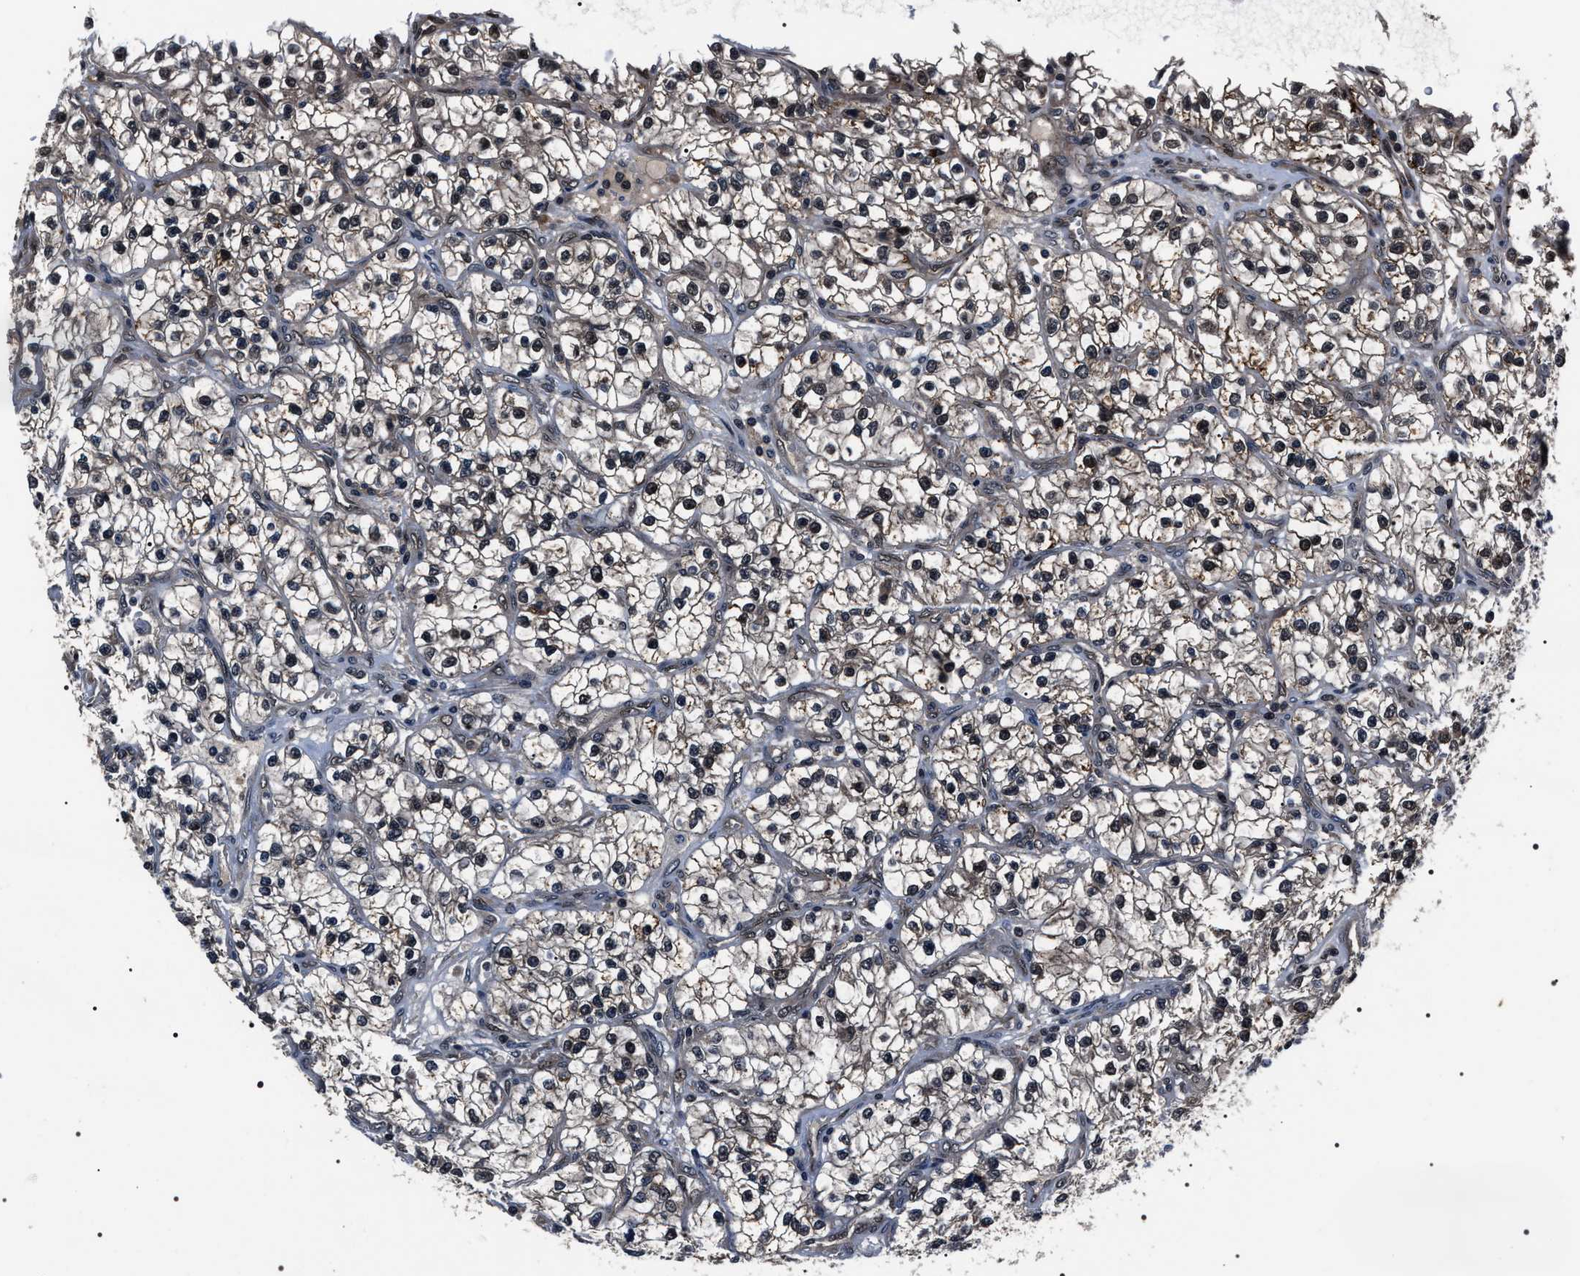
{"staining": {"intensity": "weak", "quantity": "<25%", "location": "nuclear"}, "tissue": "renal cancer", "cell_type": "Tumor cells", "image_type": "cancer", "snomed": [{"axis": "morphology", "description": "Adenocarcinoma, NOS"}, {"axis": "topography", "description": "Kidney"}], "caption": "Immunohistochemistry (IHC) photomicrograph of human adenocarcinoma (renal) stained for a protein (brown), which demonstrates no positivity in tumor cells.", "gene": "SIPA1", "patient": {"sex": "female", "age": 57}}